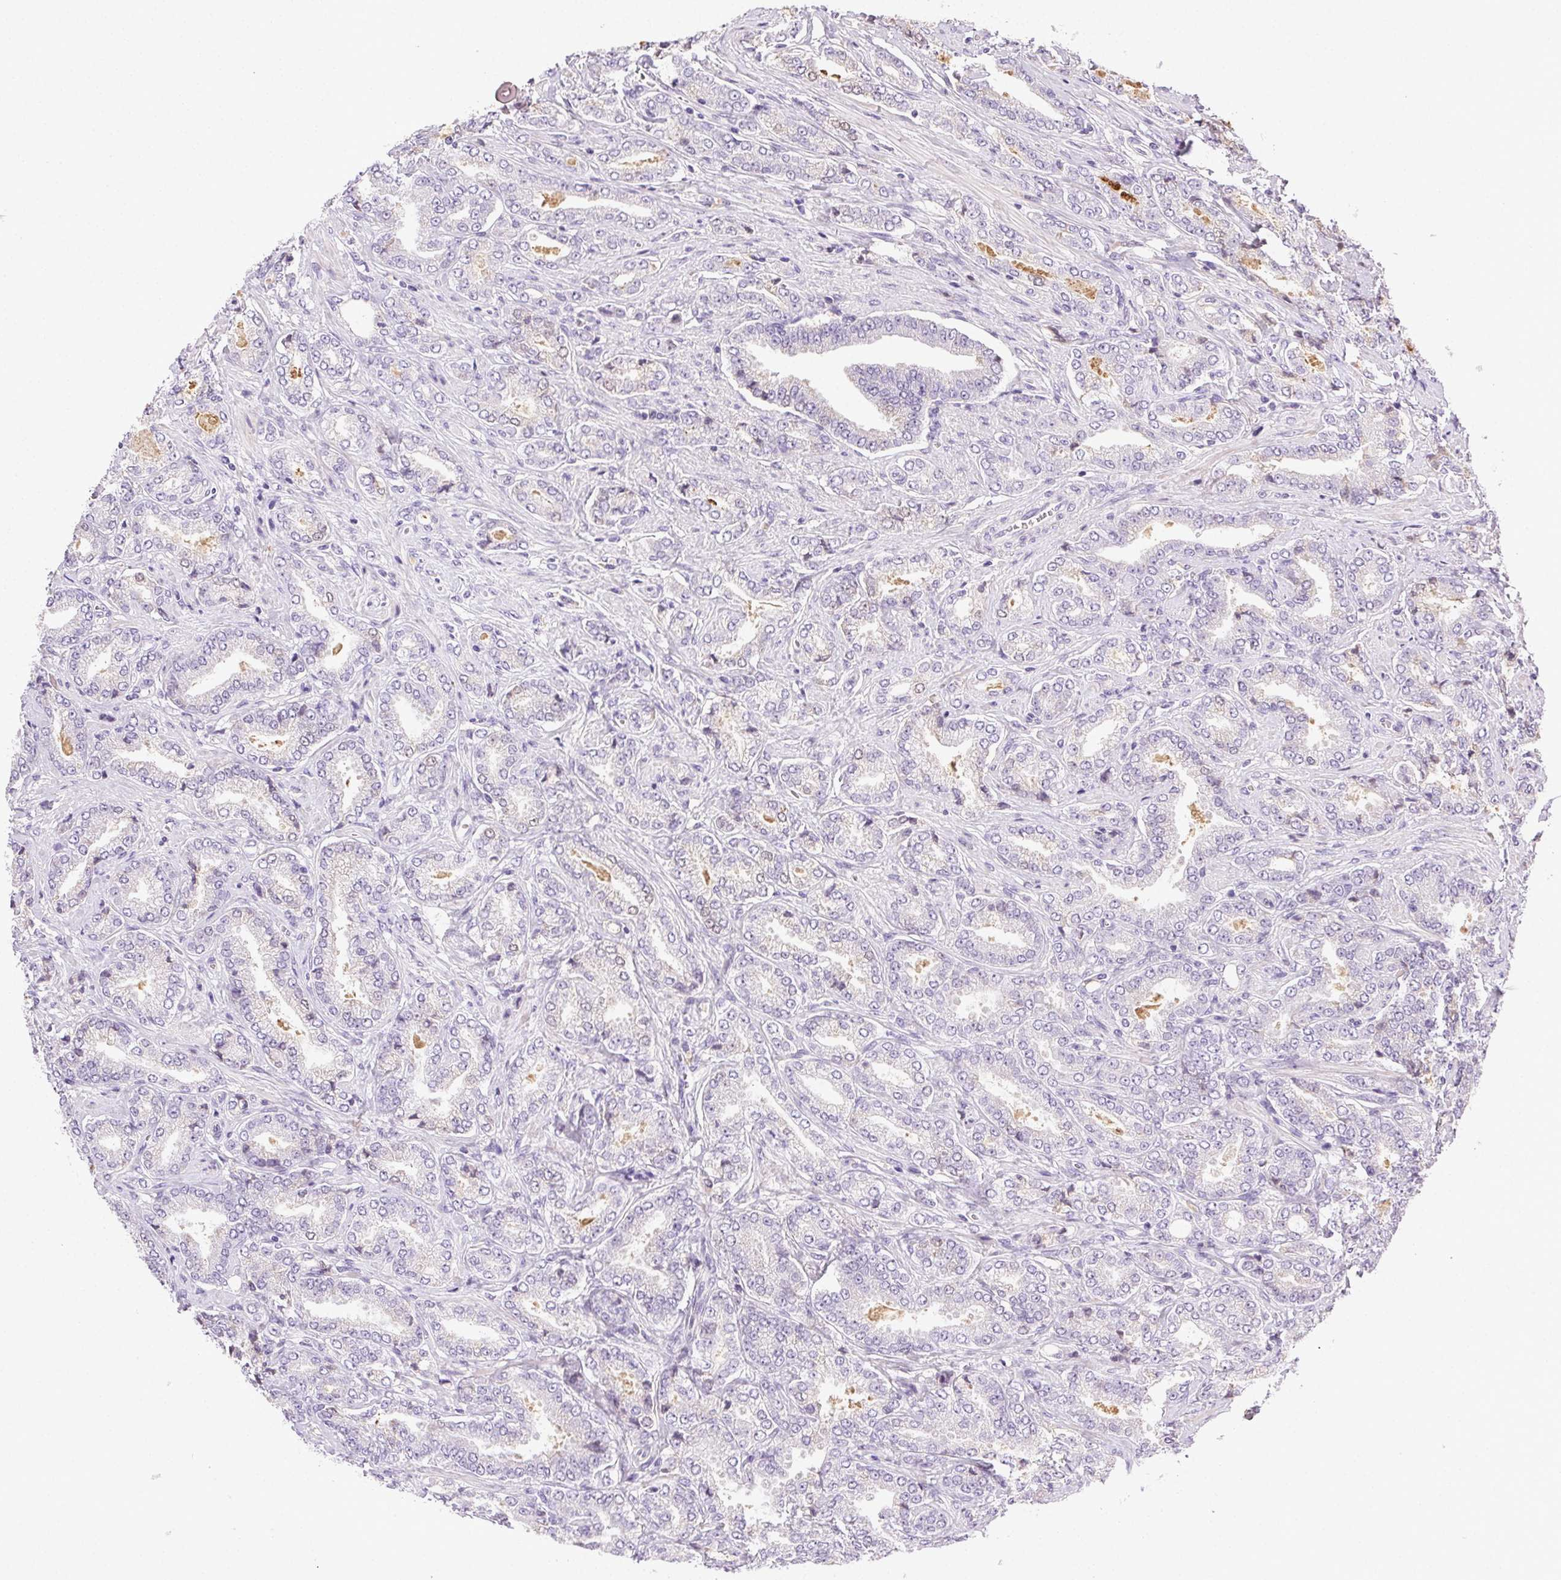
{"staining": {"intensity": "negative", "quantity": "none", "location": "none"}, "tissue": "prostate cancer", "cell_type": "Tumor cells", "image_type": "cancer", "snomed": [{"axis": "morphology", "description": "Adenocarcinoma, NOS"}, {"axis": "topography", "description": "Prostate"}], "caption": "This is an immunohistochemistry micrograph of human prostate cancer (adenocarcinoma). There is no expression in tumor cells.", "gene": "BPIFB2", "patient": {"sex": "male", "age": 64}}